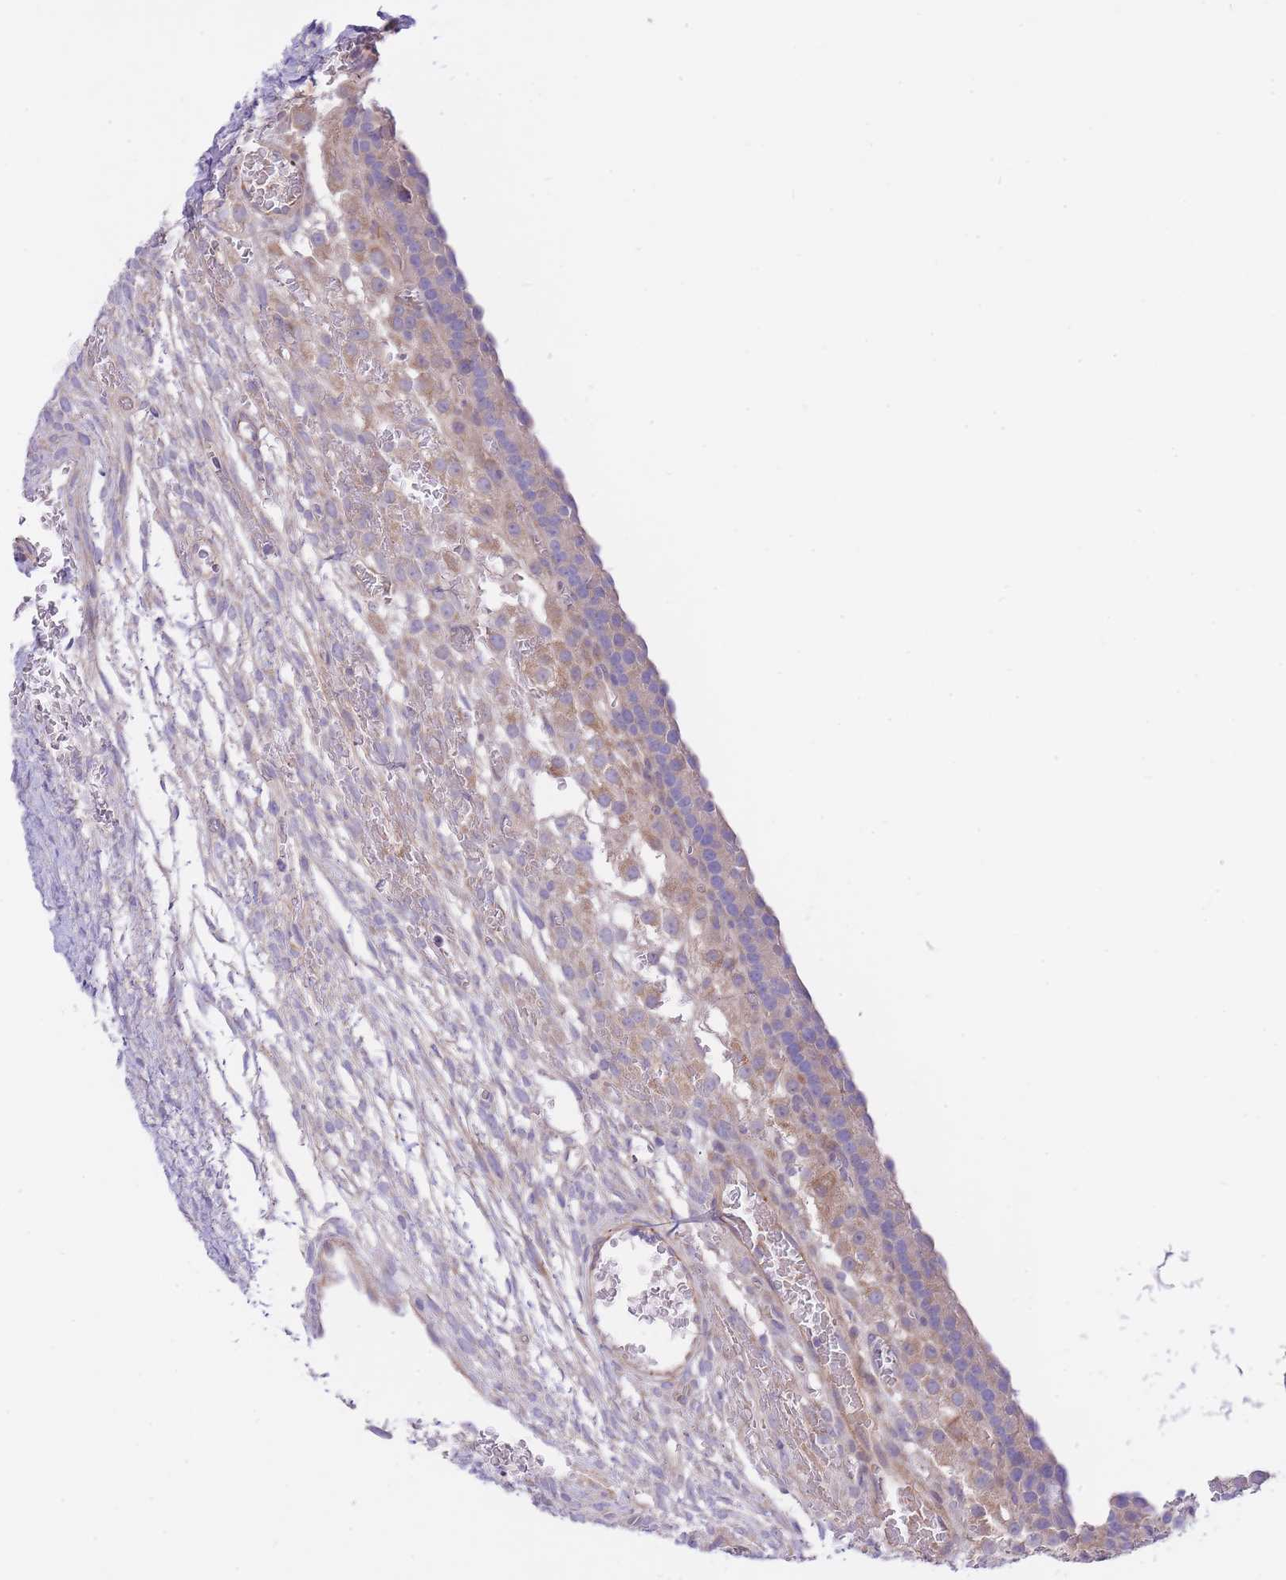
{"staining": {"intensity": "negative", "quantity": "none", "location": "none"}, "tissue": "ovary", "cell_type": "Ovarian stroma cells", "image_type": "normal", "snomed": [{"axis": "morphology", "description": "Normal tissue, NOS"}, {"axis": "topography", "description": "Ovary"}], "caption": "Photomicrograph shows no significant protein staining in ovarian stroma cells of unremarkable ovary. (Stains: DAB immunohistochemistry with hematoxylin counter stain, Microscopy: brightfield microscopy at high magnification).", "gene": "CHAC1", "patient": {"sex": "female", "age": 39}}